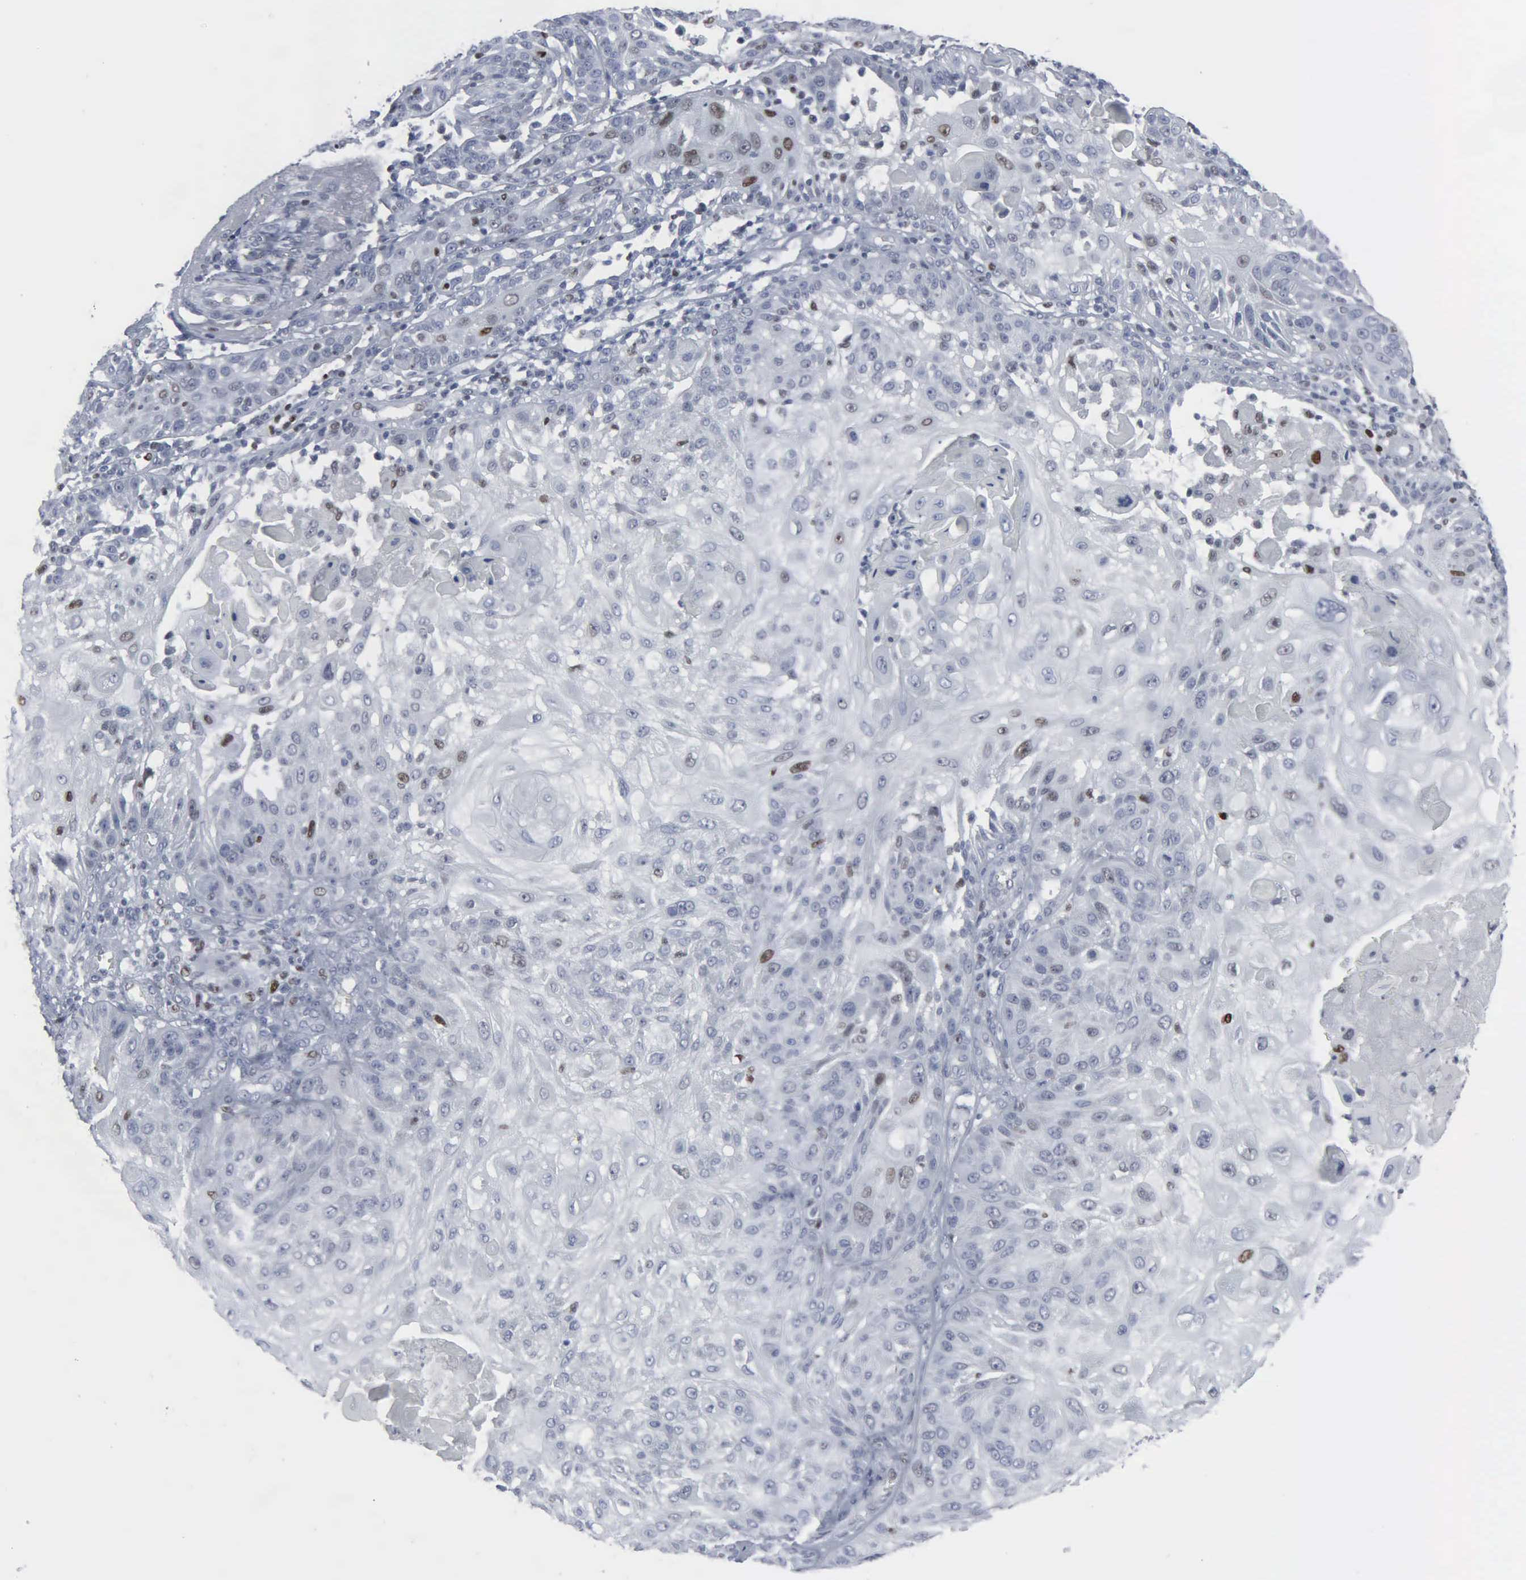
{"staining": {"intensity": "weak", "quantity": "<25%", "location": "nuclear"}, "tissue": "skin cancer", "cell_type": "Tumor cells", "image_type": "cancer", "snomed": [{"axis": "morphology", "description": "Squamous cell carcinoma, NOS"}, {"axis": "topography", "description": "Skin"}], "caption": "An image of squamous cell carcinoma (skin) stained for a protein exhibits no brown staining in tumor cells. (Brightfield microscopy of DAB IHC at high magnification).", "gene": "CCND3", "patient": {"sex": "female", "age": 89}}